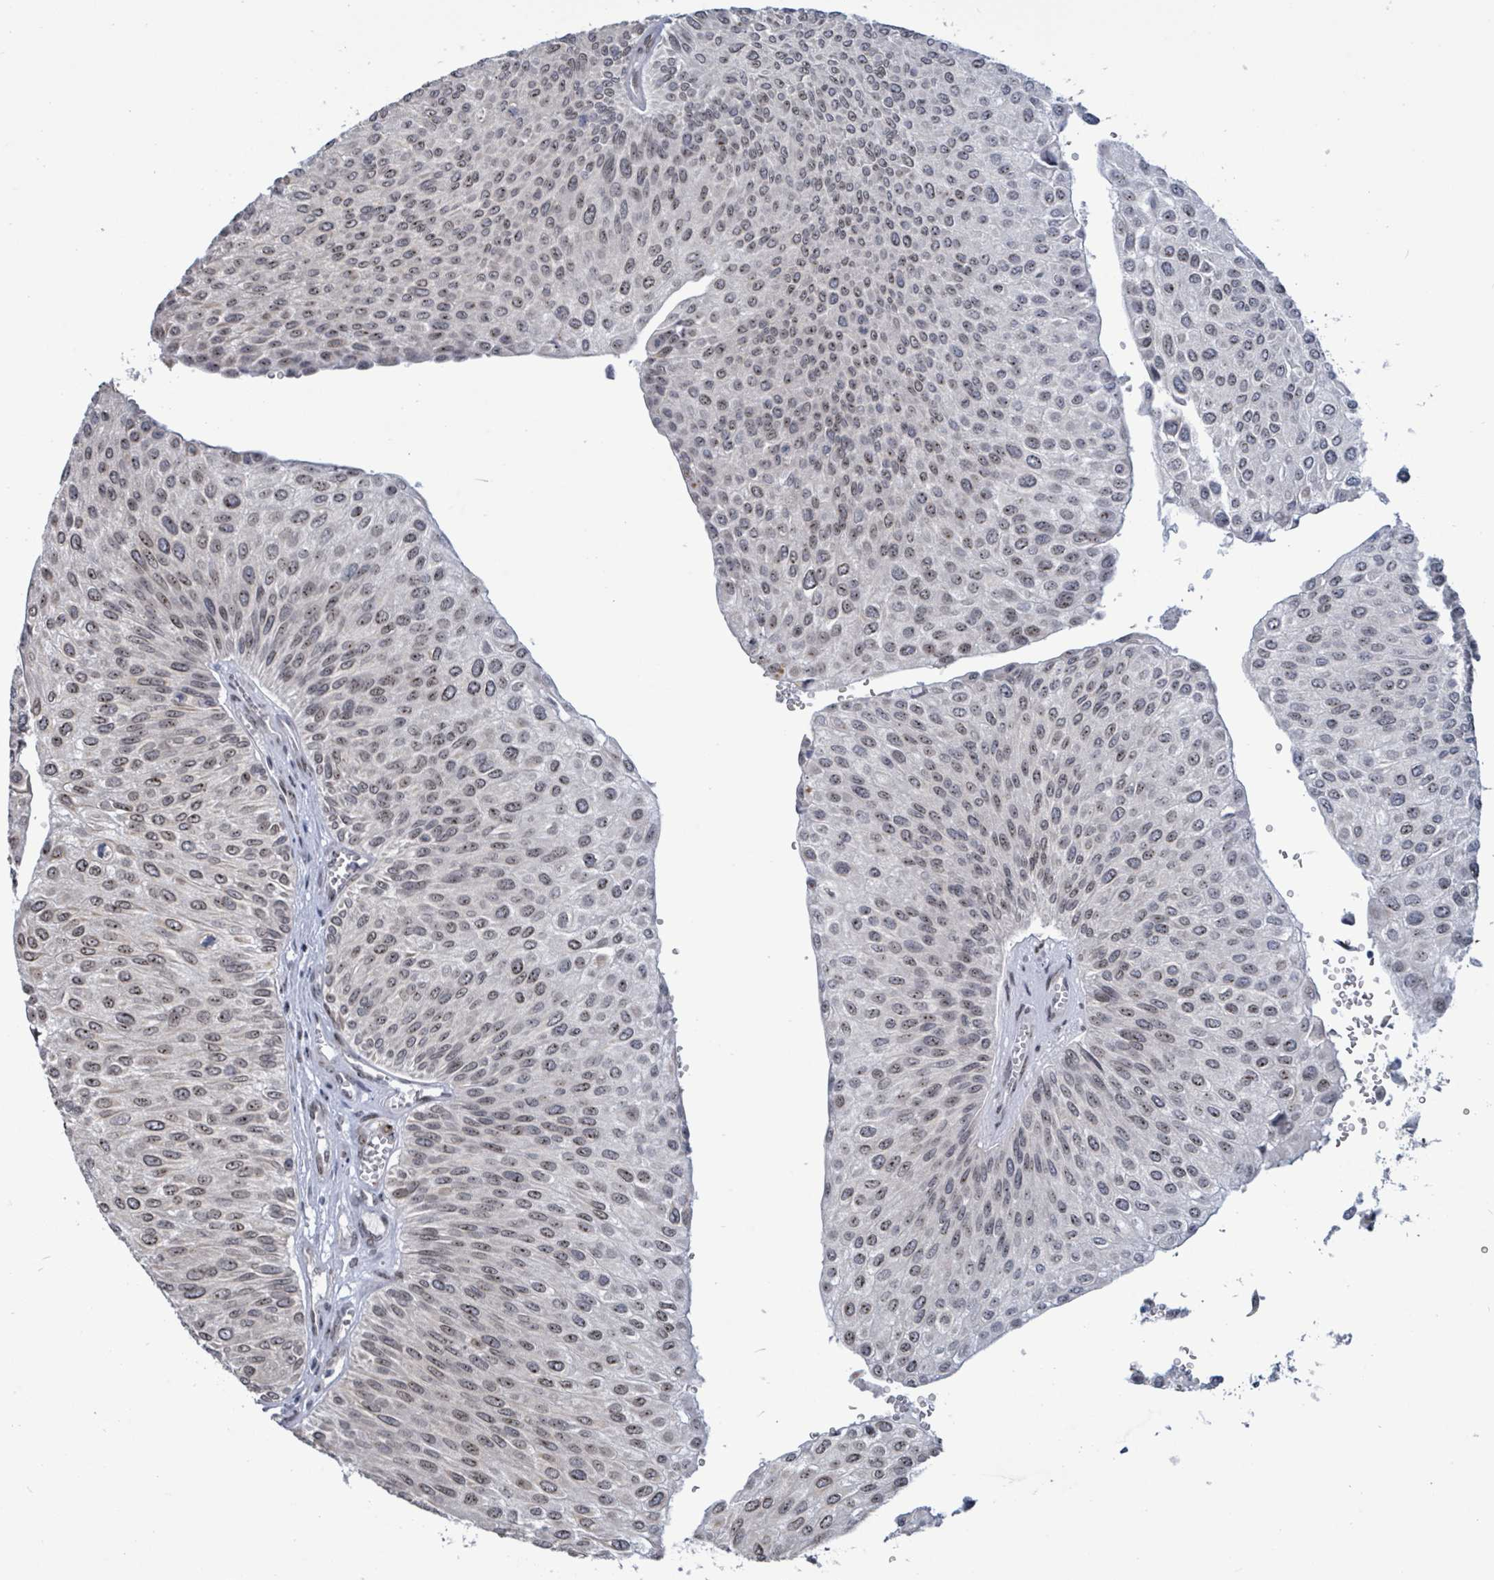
{"staining": {"intensity": "moderate", "quantity": ">75%", "location": "nuclear"}, "tissue": "urothelial cancer", "cell_type": "Tumor cells", "image_type": "cancer", "snomed": [{"axis": "morphology", "description": "Urothelial carcinoma, NOS"}, {"axis": "topography", "description": "Urinary bladder"}], "caption": "Immunohistochemical staining of urothelial cancer exhibits medium levels of moderate nuclear protein positivity in approximately >75% of tumor cells. The staining was performed using DAB (3,3'-diaminobenzidine), with brown indicating positive protein expression. Nuclei are stained blue with hematoxylin.", "gene": "RRN3", "patient": {"sex": "male", "age": 67}}